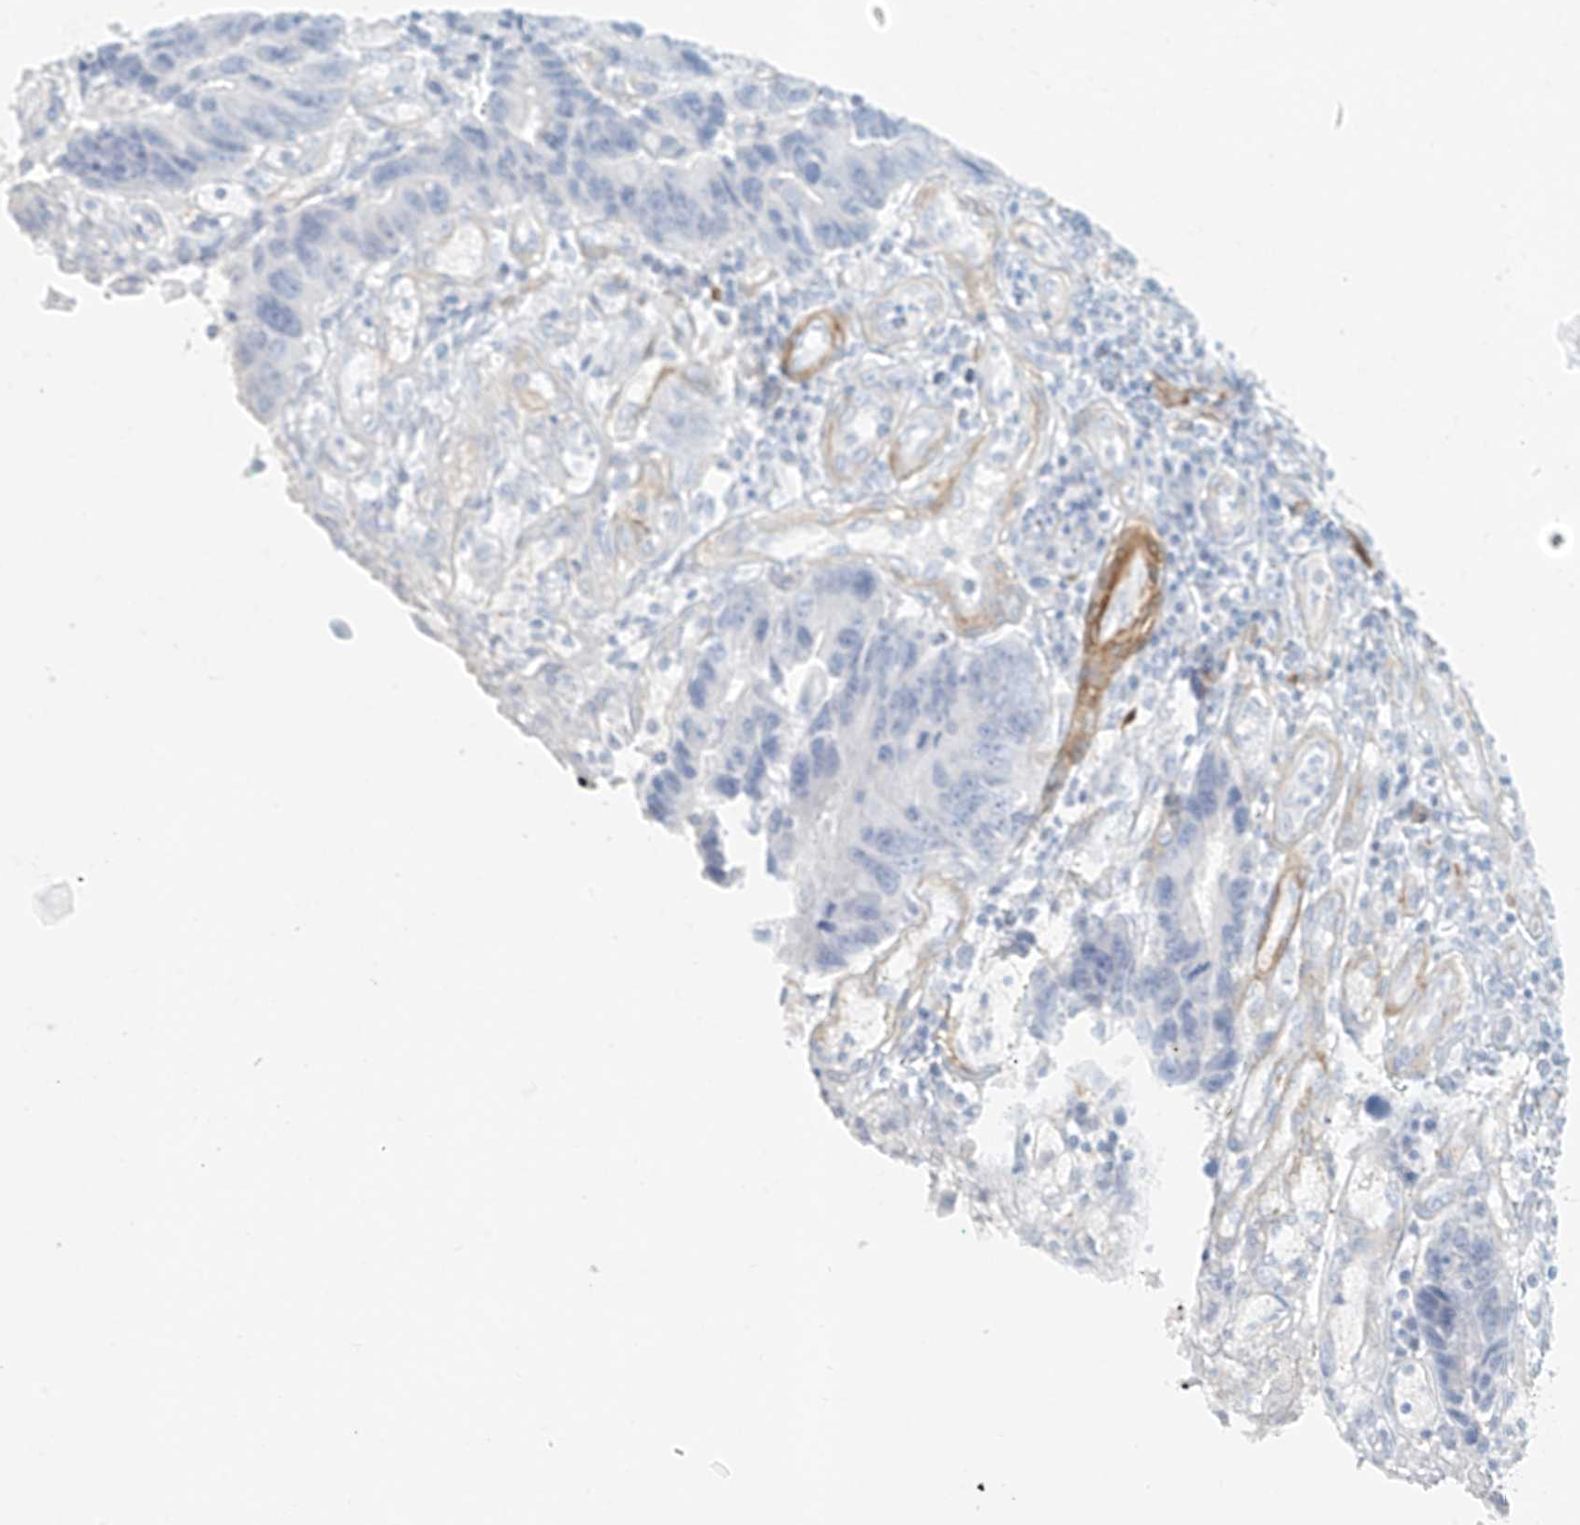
{"staining": {"intensity": "negative", "quantity": "none", "location": "none"}, "tissue": "colorectal cancer", "cell_type": "Tumor cells", "image_type": "cancer", "snomed": [{"axis": "morphology", "description": "Adenocarcinoma, NOS"}, {"axis": "topography", "description": "Rectum"}], "caption": "Tumor cells show no significant expression in colorectal cancer. (Stains: DAB (3,3'-diaminobenzidine) immunohistochemistry with hematoxylin counter stain, Microscopy: brightfield microscopy at high magnification).", "gene": "SMCP", "patient": {"sex": "male", "age": 84}}